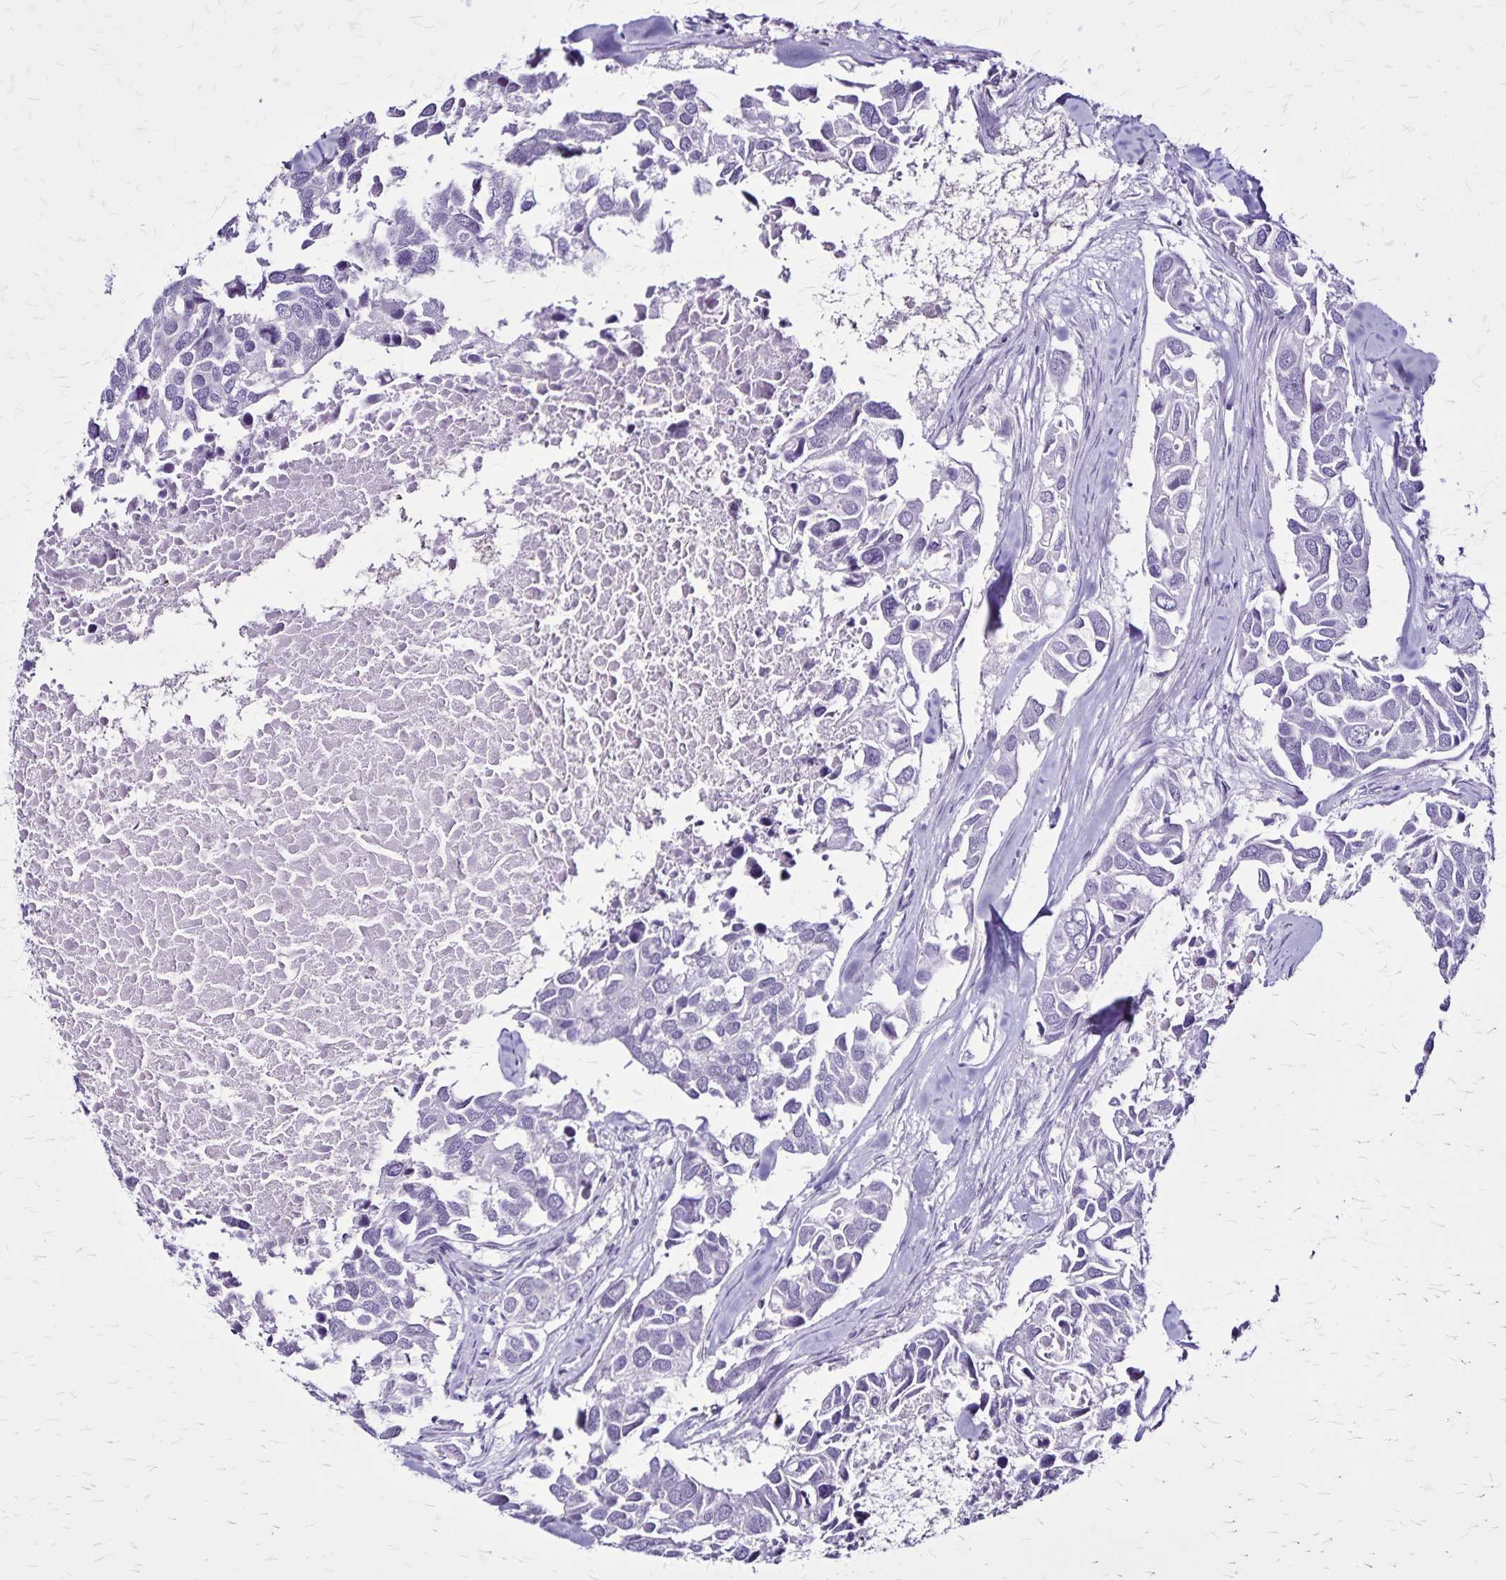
{"staining": {"intensity": "negative", "quantity": "none", "location": "none"}, "tissue": "breast cancer", "cell_type": "Tumor cells", "image_type": "cancer", "snomed": [{"axis": "morphology", "description": "Duct carcinoma"}, {"axis": "topography", "description": "Breast"}], "caption": "Micrograph shows no significant protein expression in tumor cells of invasive ductal carcinoma (breast). (DAB IHC with hematoxylin counter stain).", "gene": "KRT2", "patient": {"sex": "female", "age": 83}}